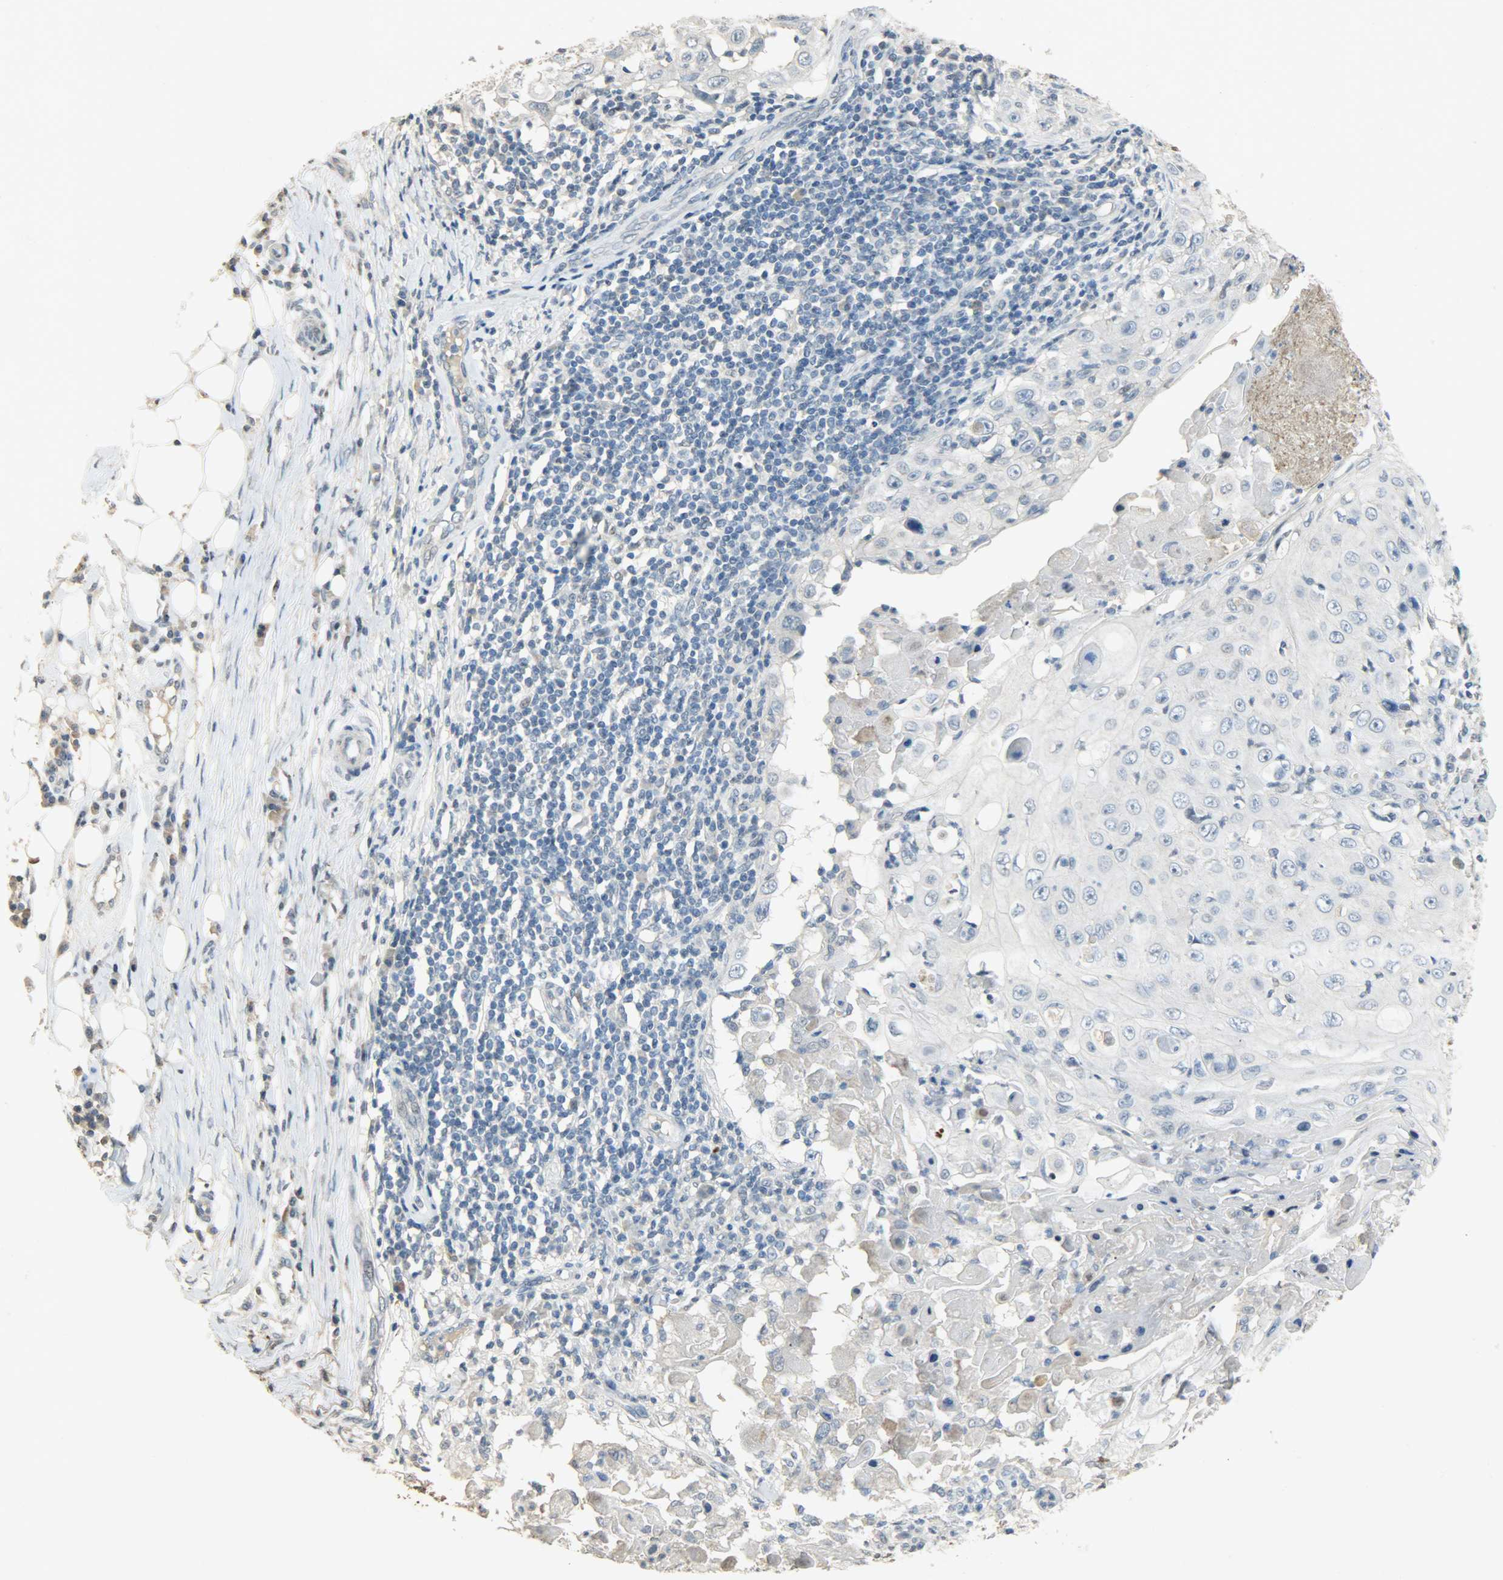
{"staining": {"intensity": "negative", "quantity": "none", "location": "none"}, "tissue": "skin cancer", "cell_type": "Tumor cells", "image_type": "cancer", "snomed": [{"axis": "morphology", "description": "Squamous cell carcinoma, NOS"}, {"axis": "topography", "description": "Skin"}], "caption": "A micrograph of squamous cell carcinoma (skin) stained for a protein shows no brown staining in tumor cells.", "gene": "DNAJB6", "patient": {"sex": "male", "age": 86}}